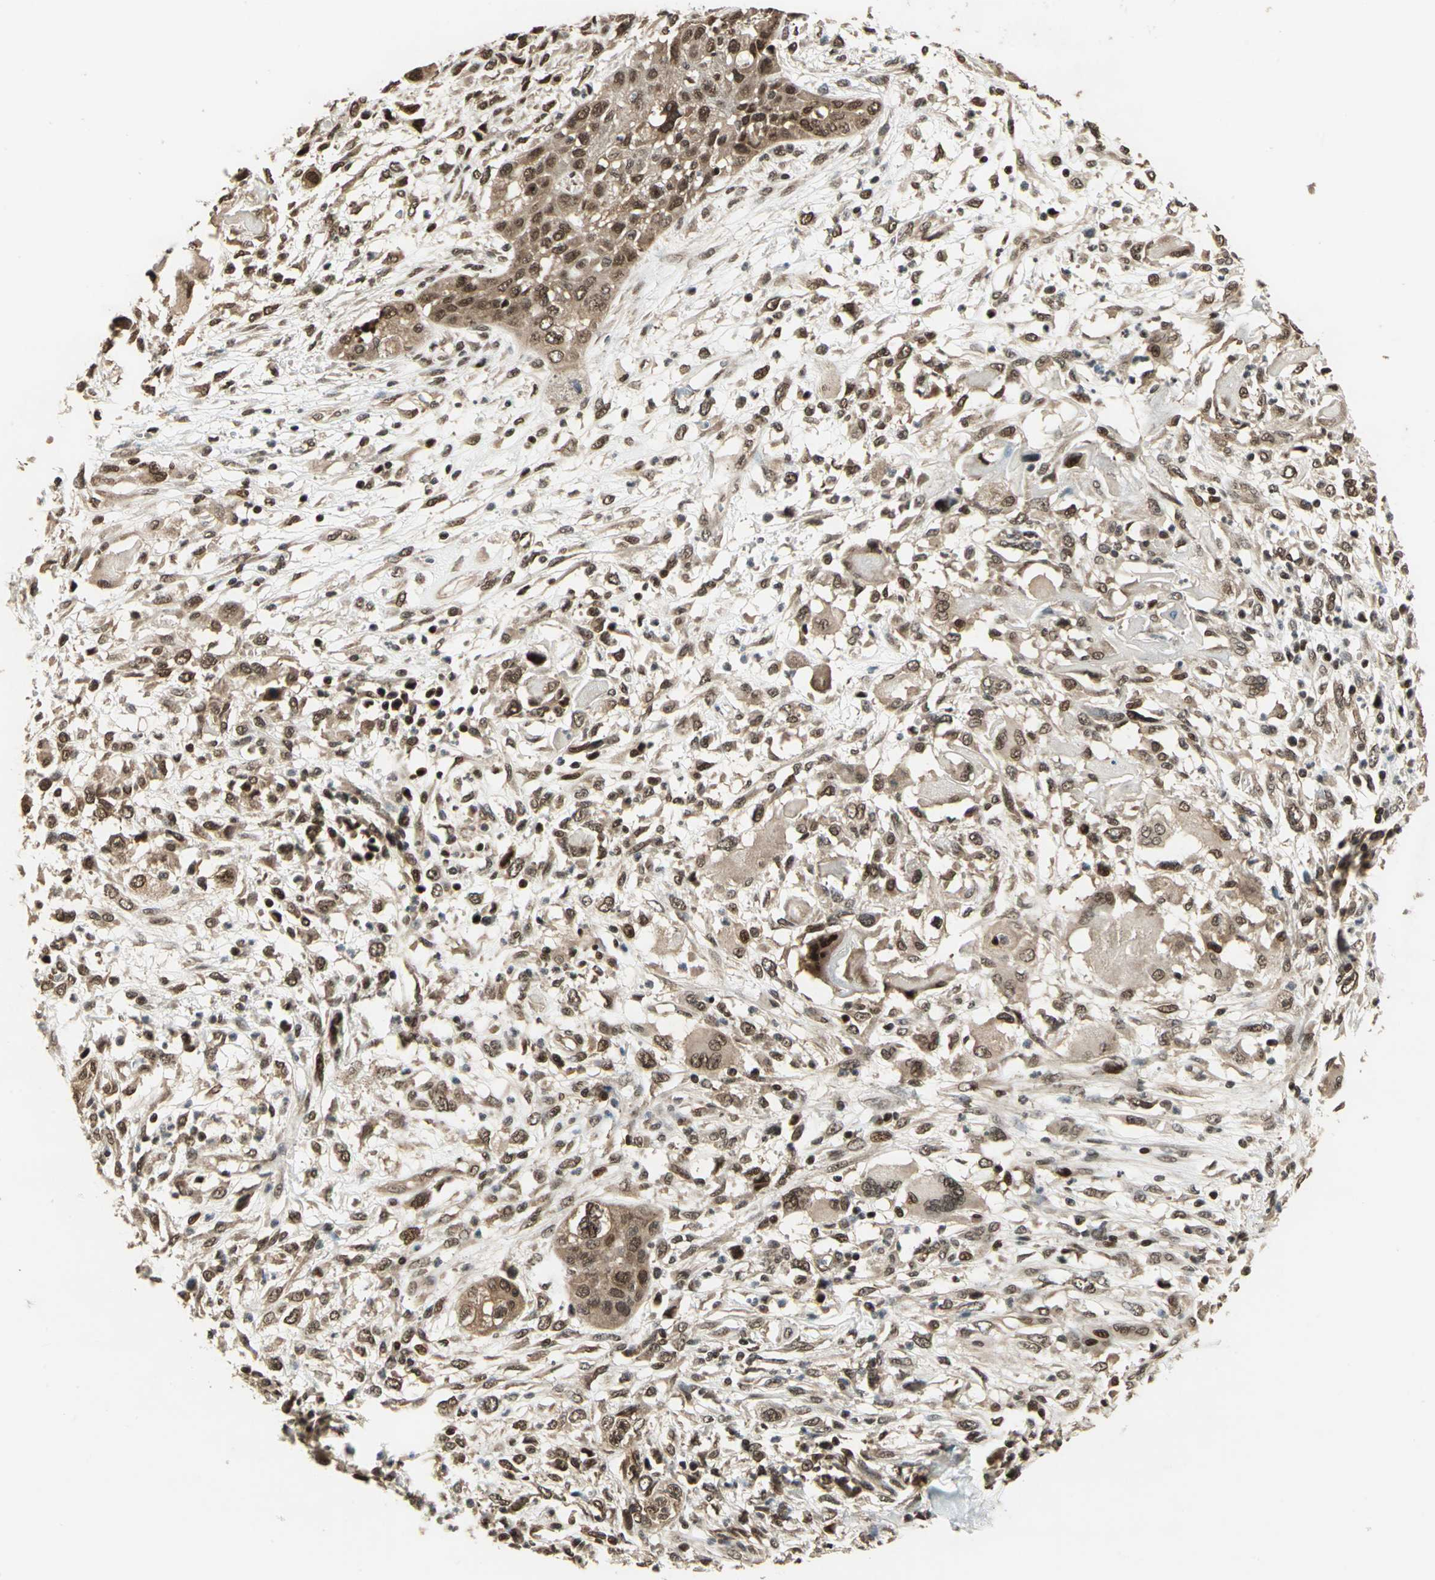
{"staining": {"intensity": "moderate", "quantity": ">75%", "location": "cytoplasmic/membranous,nuclear"}, "tissue": "head and neck cancer", "cell_type": "Tumor cells", "image_type": "cancer", "snomed": [{"axis": "morphology", "description": "Neoplasm, malignant, NOS"}, {"axis": "topography", "description": "Salivary gland"}, {"axis": "topography", "description": "Head-Neck"}], "caption": "Moderate cytoplasmic/membranous and nuclear staining for a protein is appreciated in approximately >75% of tumor cells of malignant neoplasm (head and neck) using IHC.", "gene": "PSMC3", "patient": {"sex": "male", "age": 43}}